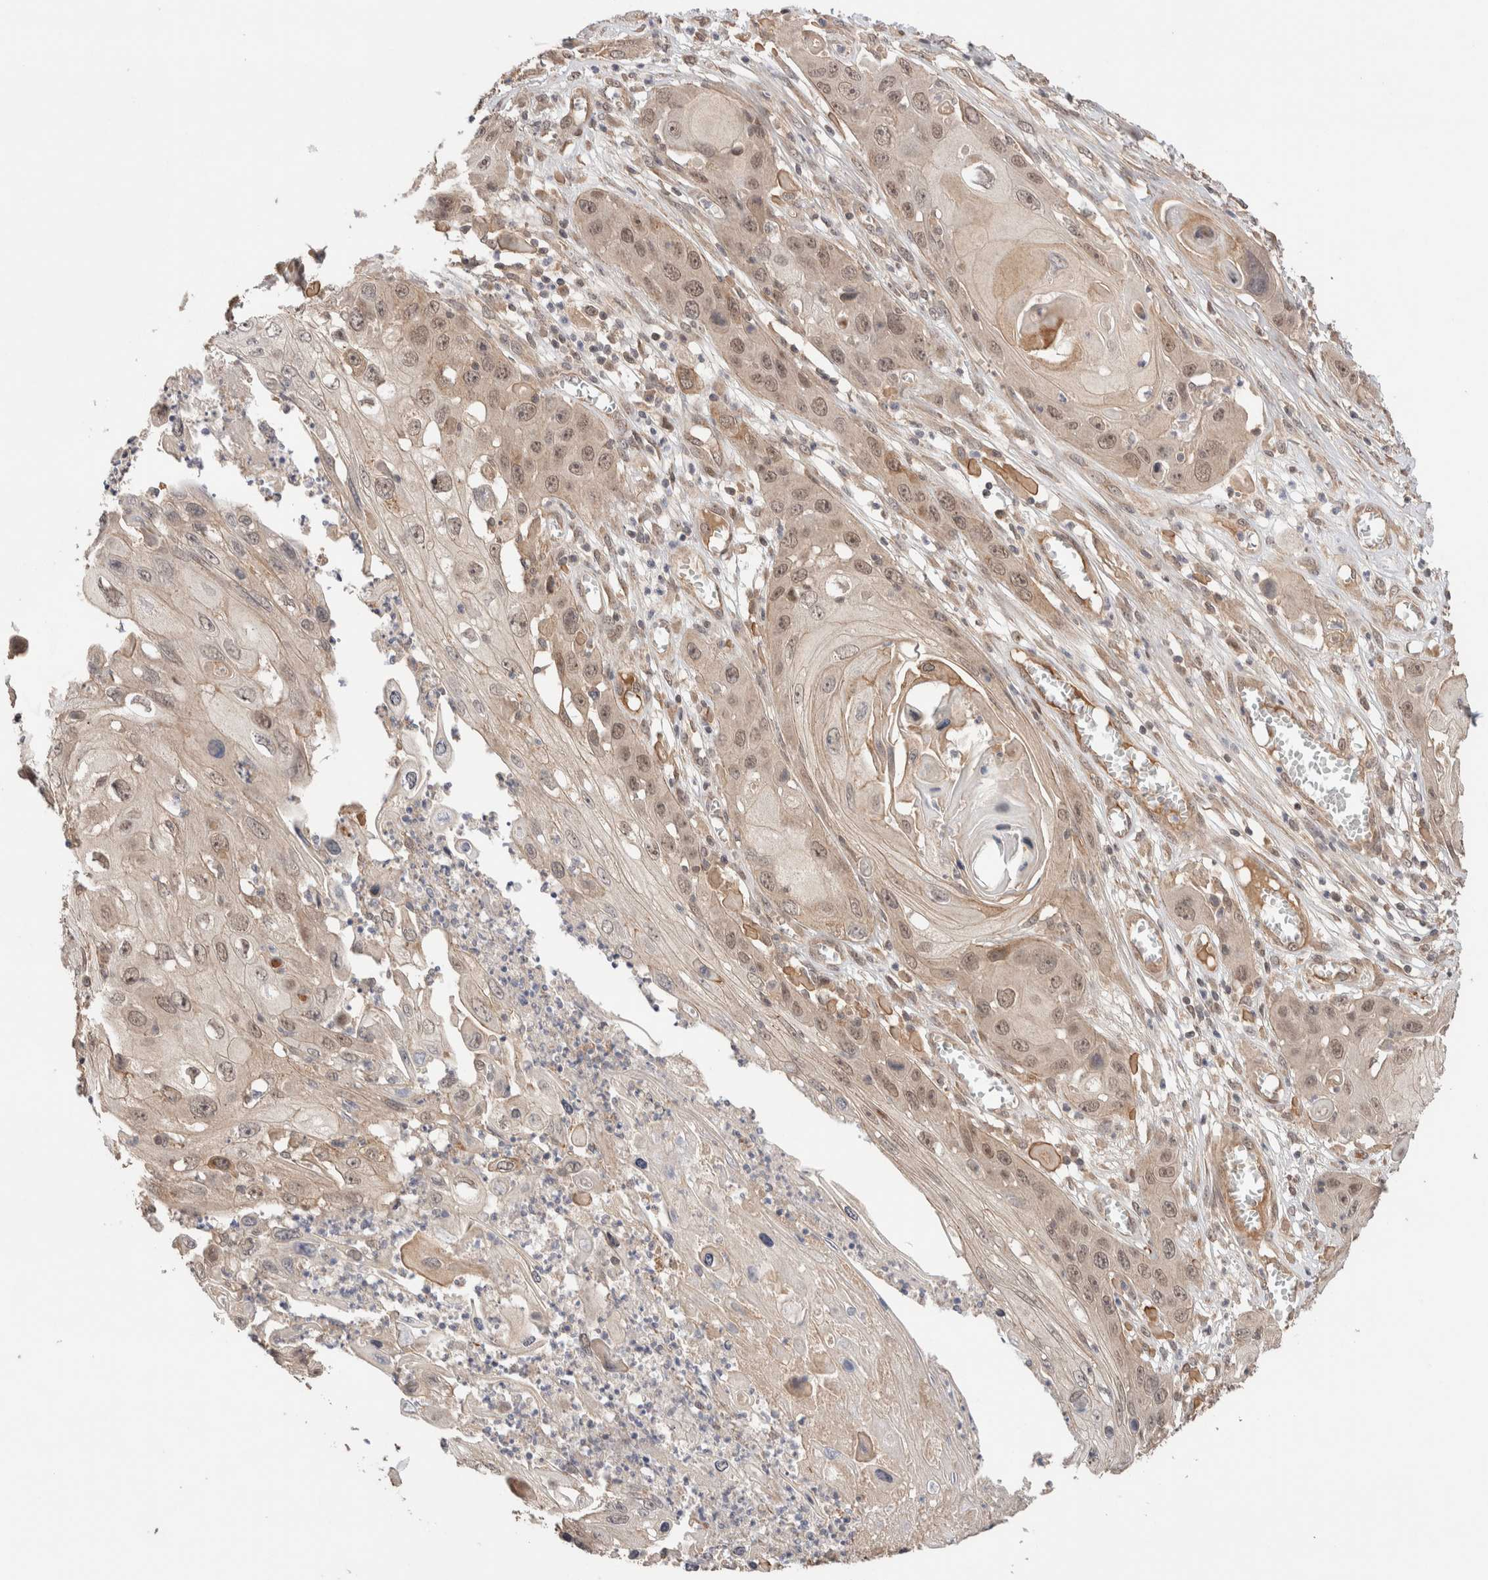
{"staining": {"intensity": "moderate", "quantity": "25%-75%", "location": "nuclear"}, "tissue": "skin cancer", "cell_type": "Tumor cells", "image_type": "cancer", "snomed": [{"axis": "morphology", "description": "Squamous cell carcinoma, NOS"}, {"axis": "topography", "description": "Skin"}], "caption": "A brown stain highlights moderate nuclear staining of a protein in human skin cancer (squamous cell carcinoma) tumor cells.", "gene": "PRDM15", "patient": {"sex": "male", "age": 55}}